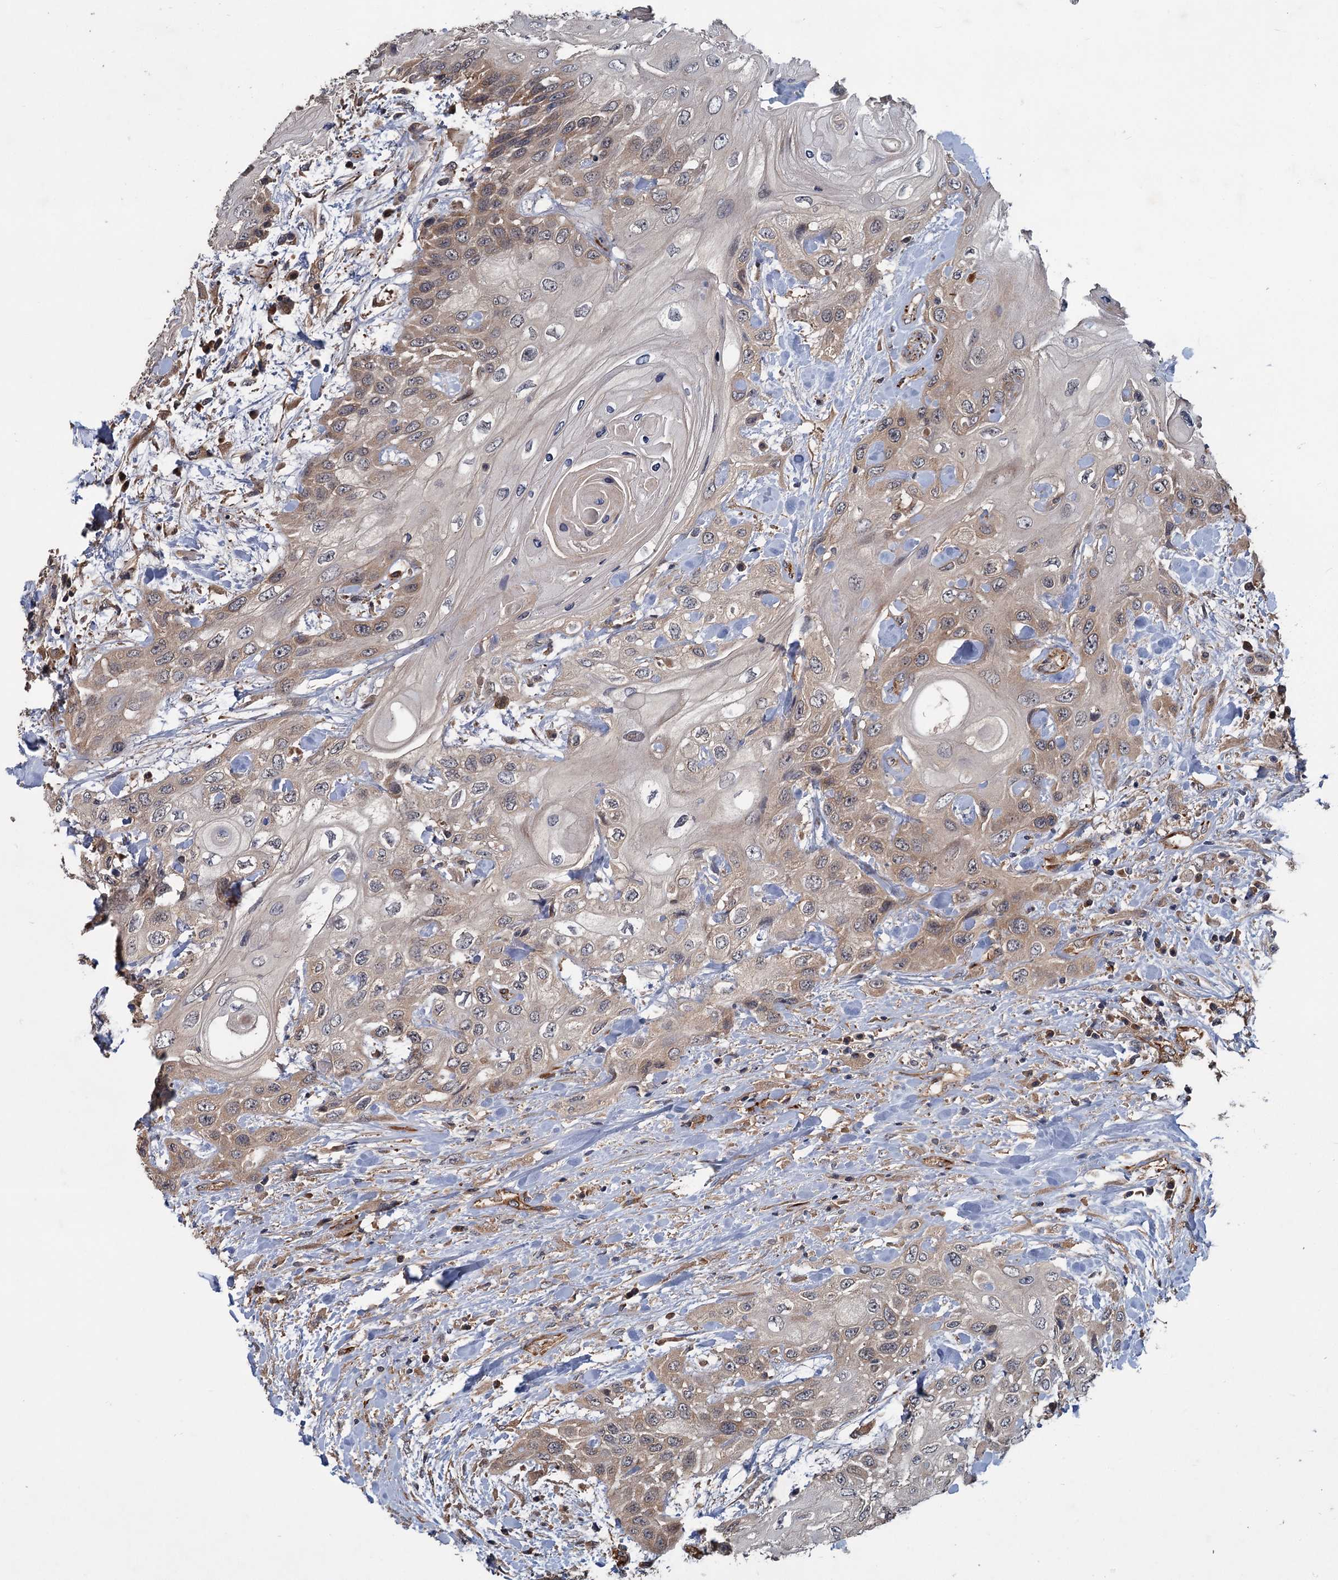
{"staining": {"intensity": "moderate", "quantity": "25%-75%", "location": "cytoplasmic/membranous"}, "tissue": "head and neck cancer", "cell_type": "Tumor cells", "image_type": "cancer", "snomed": [{"axis": "morphology", "description": "Squamous cell carcinoma, NOS"}, {"axis": "topography", "description": "Head-Neck"}], "caption": "A brown stain highlights moderate cytoplasmic/membranous expression of a protein in human head and neck cancer tumor cells.", "gene": "PKN2", "patient": {"sex": "female", "age": 43}}